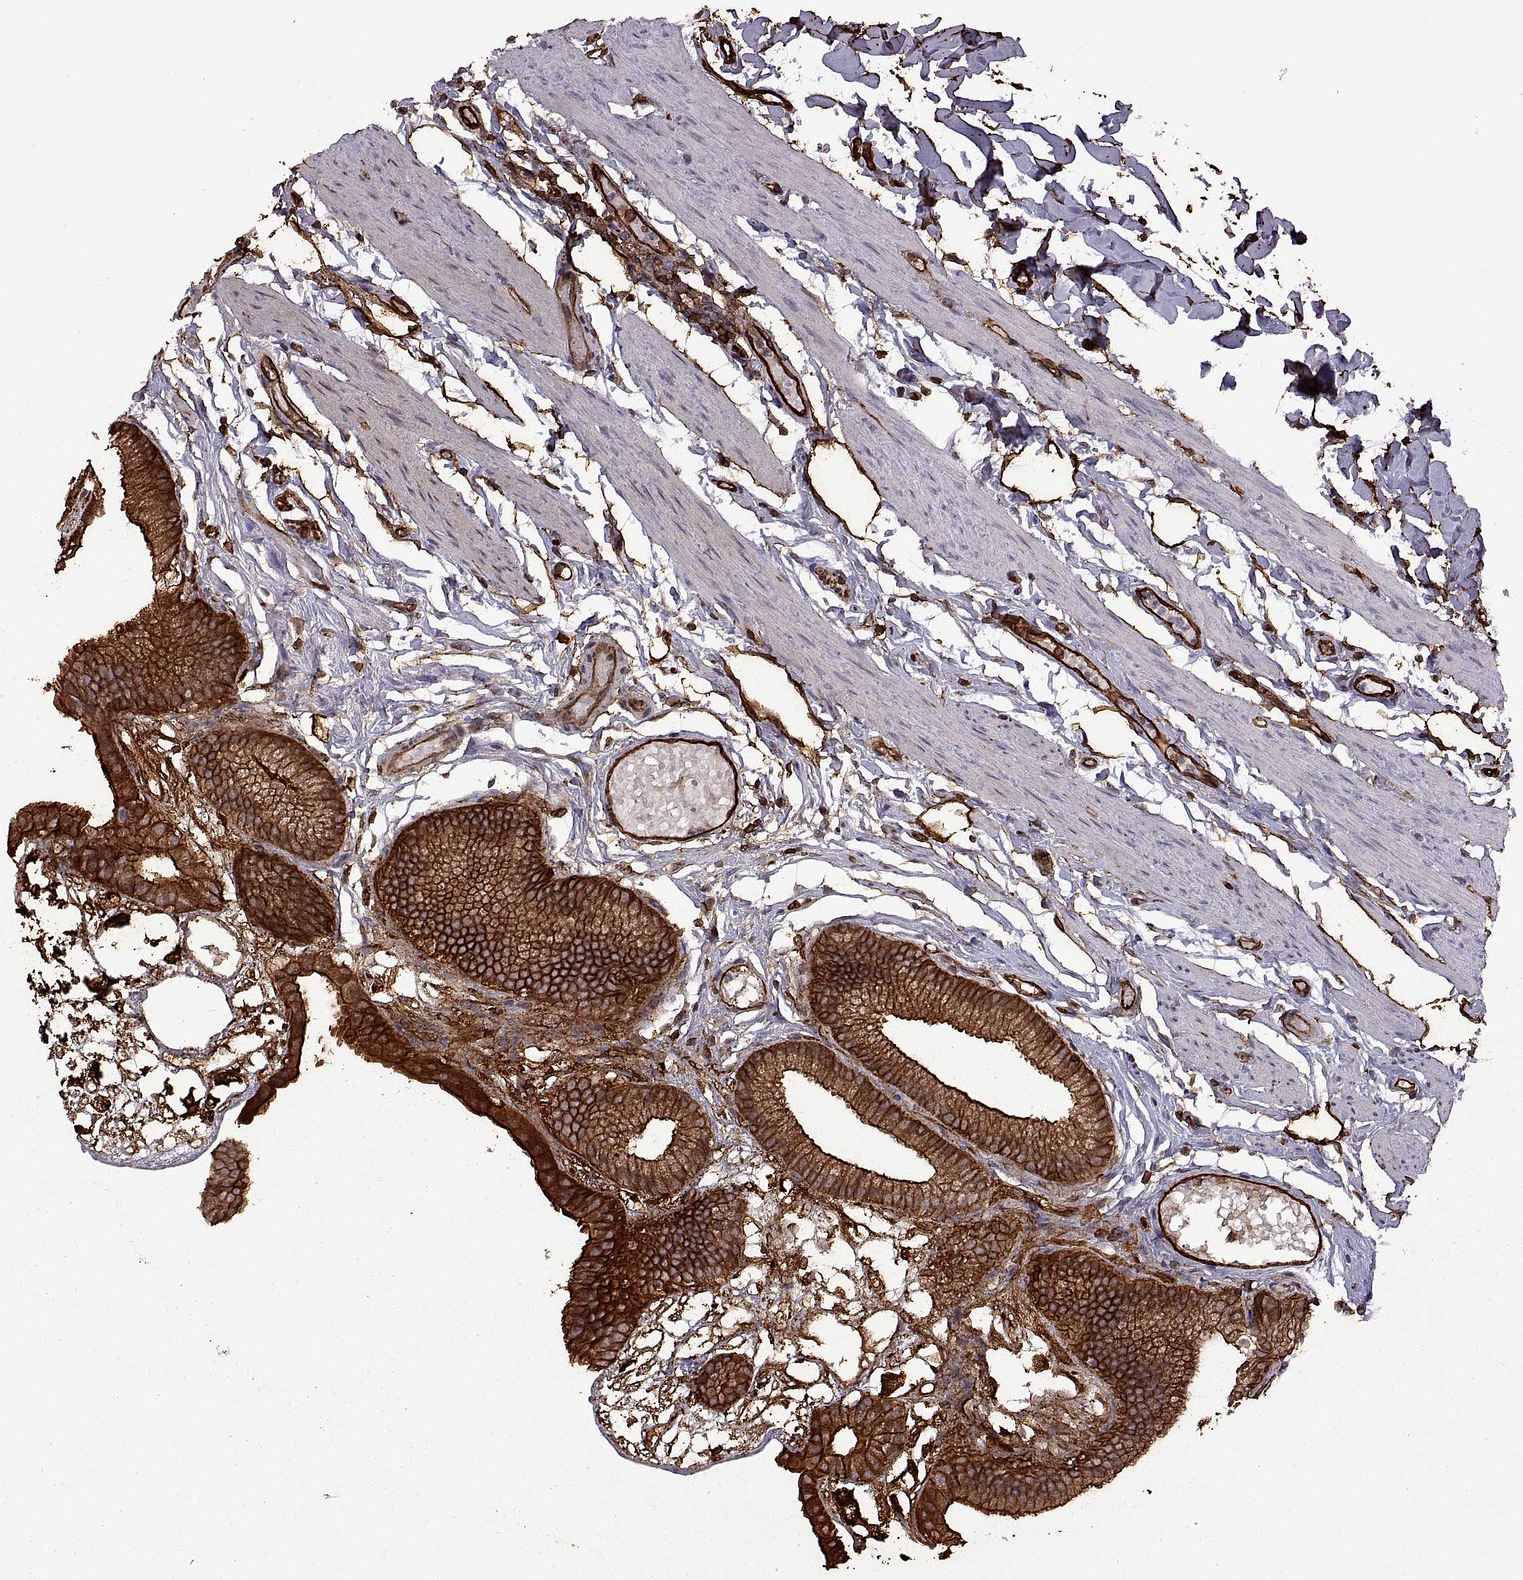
{"staining": {"intensity": "strong", "quantity": ">75%", "location": "cytoplasmic/membranous"}, "tissue": "gallbladder", "cell_type": "Glandular cells", "image_type": "normal", "snomed": [{"axis": "morphology", "description": "Normal tissue, NOS"}, {"axis": "topography", "description": "Gallbladder"}], "caption": "The micrograph reveals immunohistochemical staining of unremarkable gallbladder. There is strong cytoplasmic/membranous positivity is seen in about >75% of glandular cells.", "gene": "S100A10", "patient": {"sex": "female", "age": 45}}